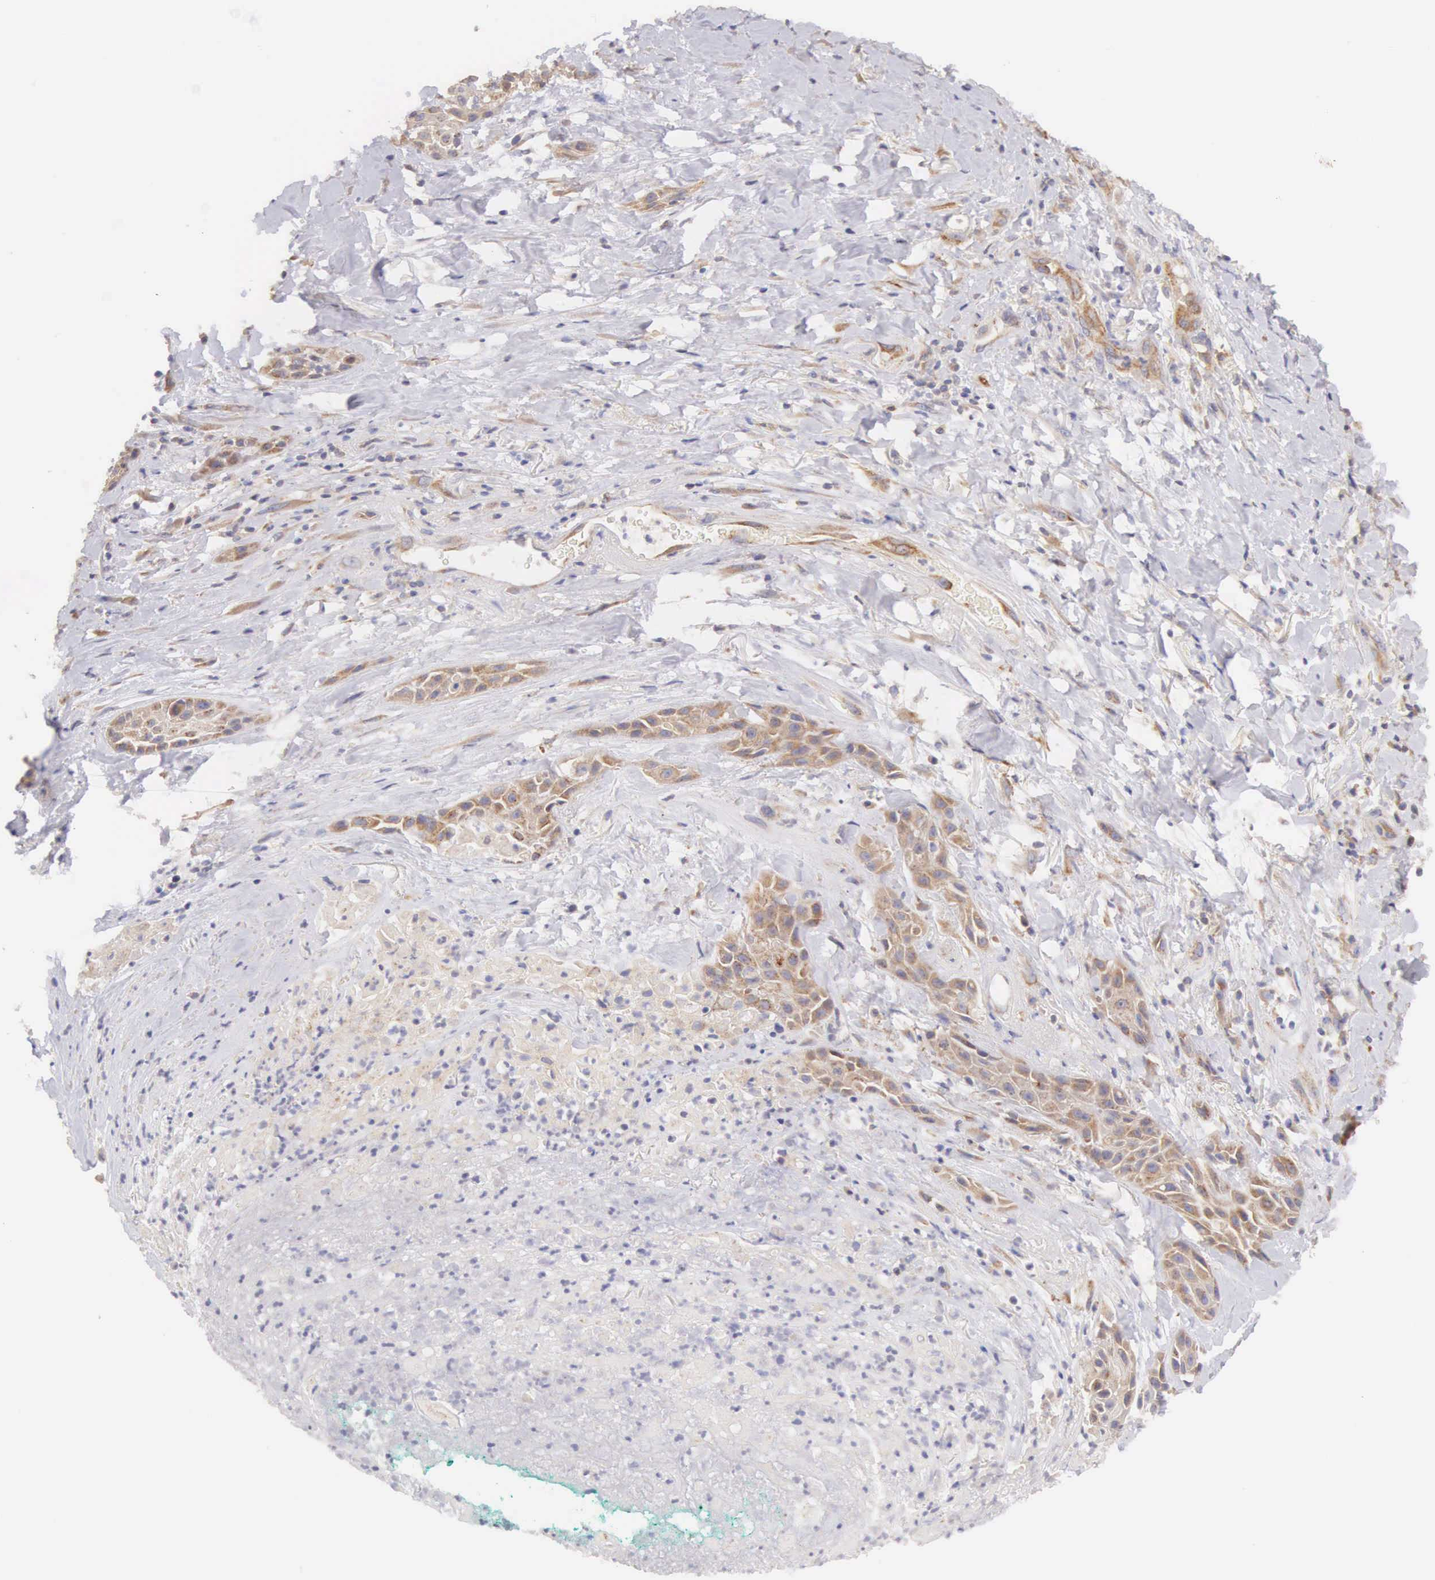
{"staining": {"intensity": "weak", "quantity": ">75%", "location": "cytoplasmic/membranous"}, "tissue": "skin cancer", "cell_type": "Tumor cells", "image_type": "cancer", "snomed": [{"axis": "morphology", "description": "Squamous cell carcinoma, NOS"}, {"axis": "topography", "description": "Skin"}, {"axis": "topography", "description": "Anal"}], "caption": "Weak cytoplasmic/membranous expression for a protein is present in about >75% of tumor cells of skin cancer using IHC.", "gene": "NSDHL", "patient": {"sex": "male", "age": 64}}